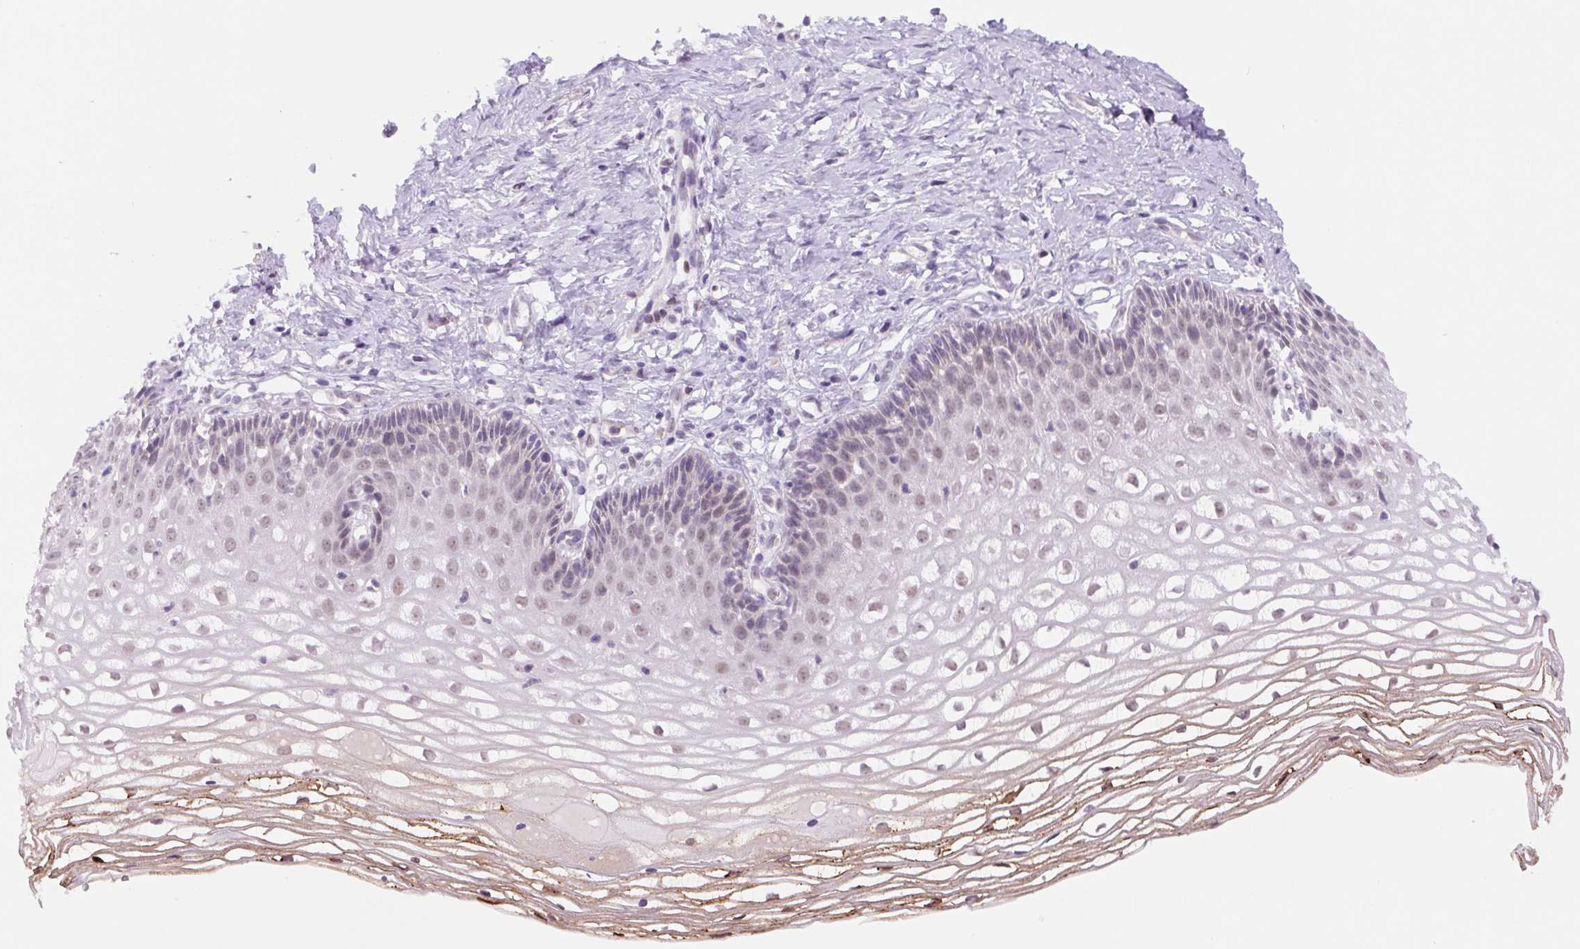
{"staining": {"intensity": "negative", "quantity": "none", "location": "none"}, "tissue": "cervix", "cell_type": "Glandular cells", "image_type": "normal", "snomed": [{"axis": "morphology", "description": "Normal tissue, NOS"}, {"axis": "topography", "description": "Cervix"}], "caption": "This is an immunohistochemistry (IHC) micrograph of normal human cervix. There is no staining in glandular cells.", "gene": "RYBP", "patient": {"sex": "female", "age": 36}}